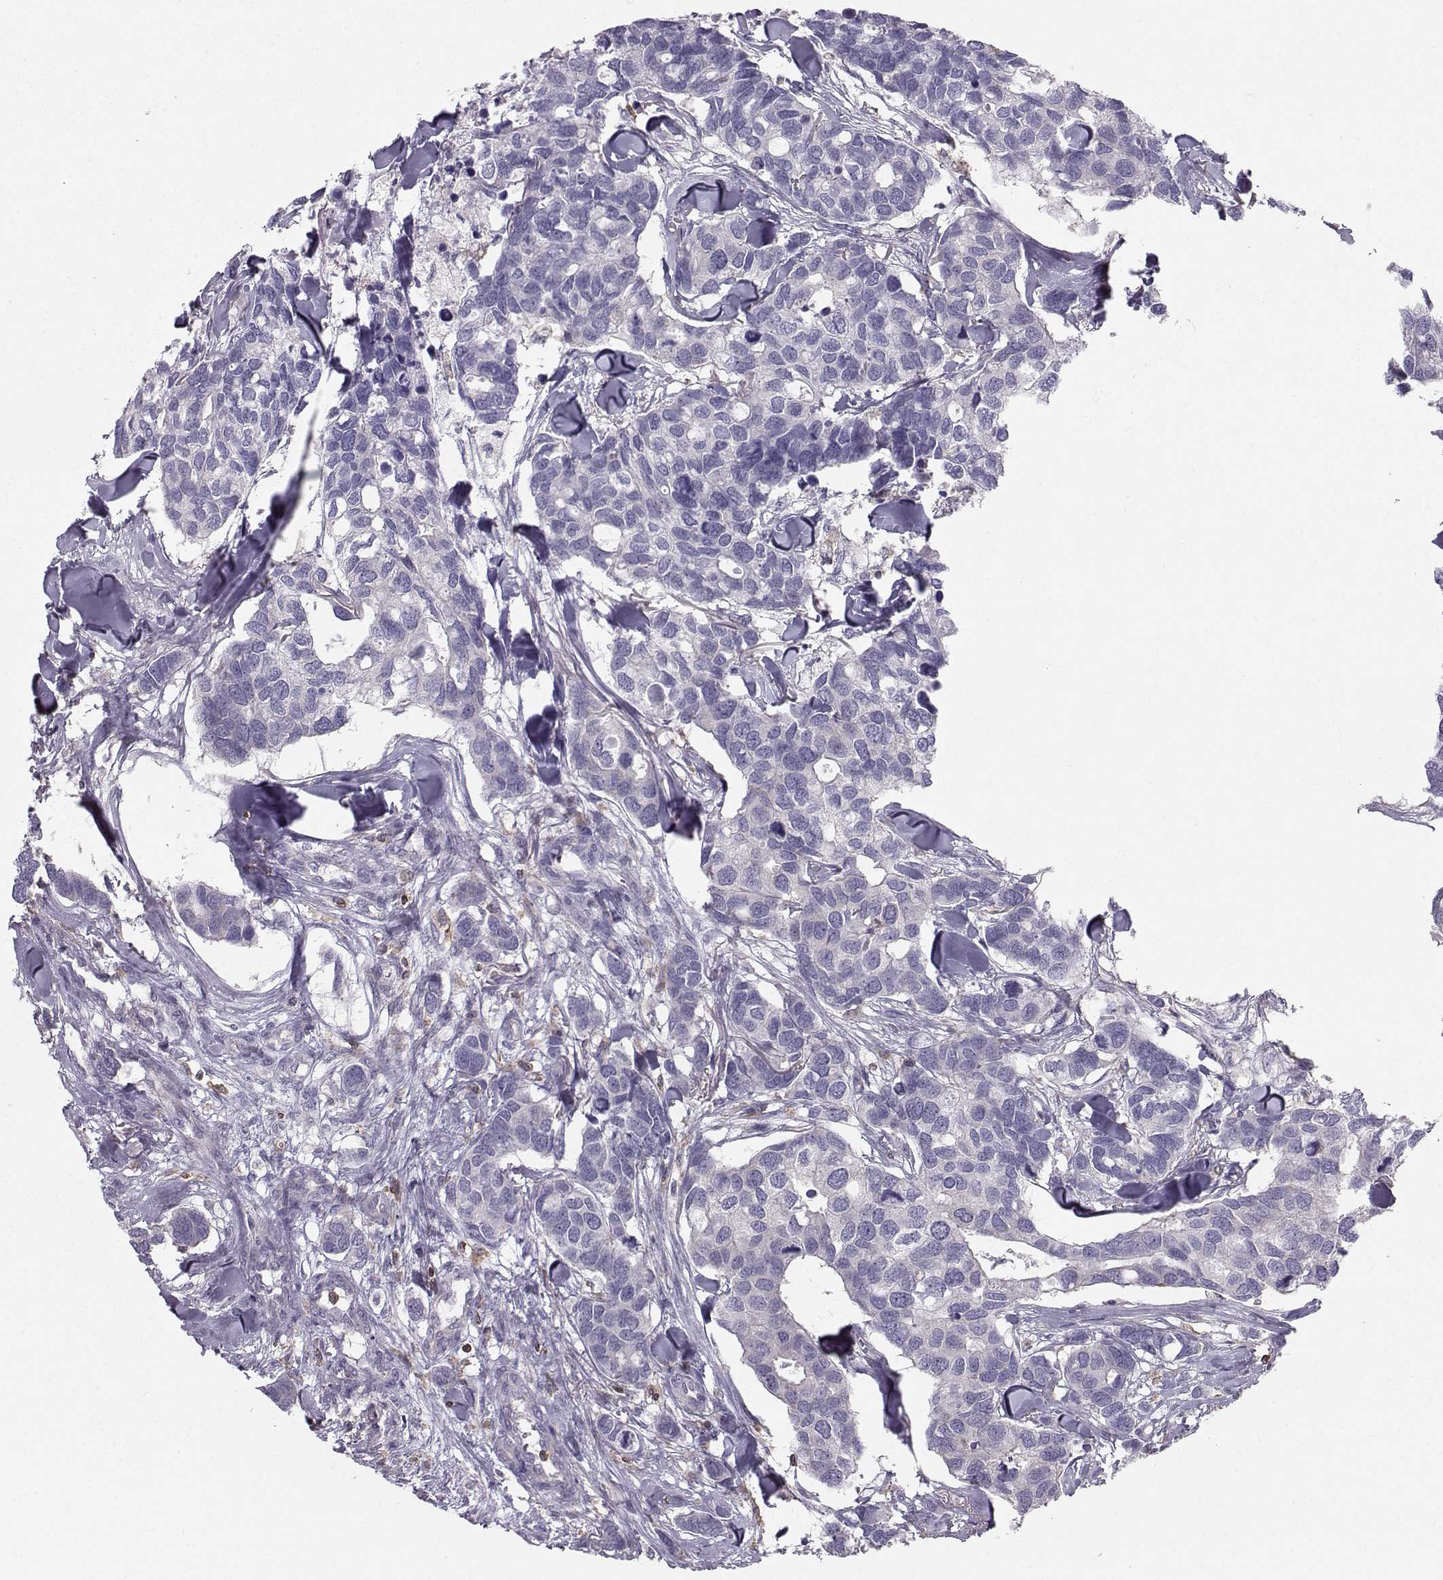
{"staining": {"intensity": "negative", "quantity": "none", "location": "none"}, "tissue": "breast cancer", "cell_type": "Tumor cells", "image_type": "cancer", "snomed": [{"axis": "morphology", "description": "Duct carcinoma"}, {"axis": "topography", "description": "Breast"}], "caption": "Image shows no significant protein staining in tumor cells of breast infiltrating ductal carcinoma.", "gene": "ZBTB32", "patient": {"sex": "female", "age": 83}}